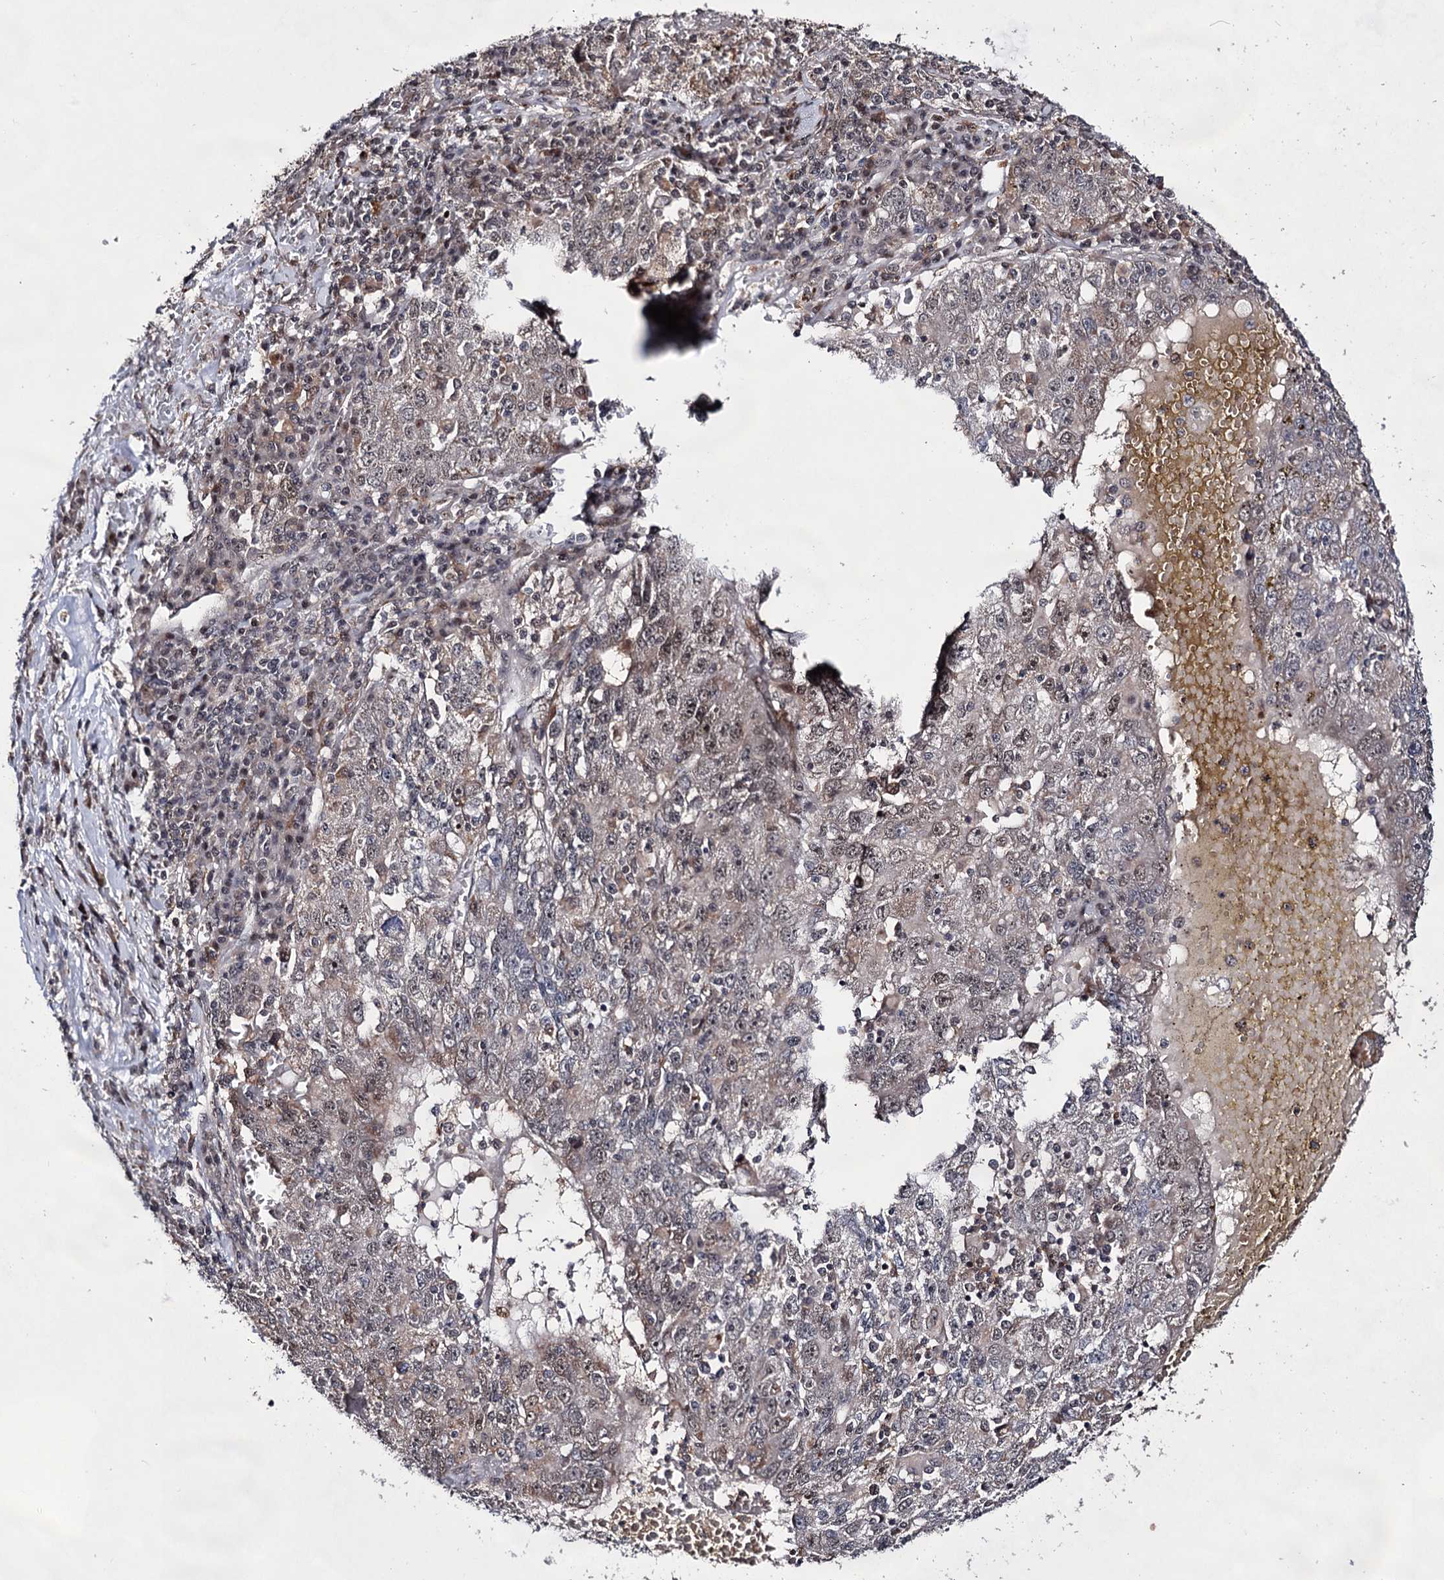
{"staining": {"intensity": "weak", "quantity": "<25%", "location": "nuclear"}, "tissue": "liver cancer", "cell_type": "Tumor cells", "image_type": "cancer", "snomed": [{"axis": "morphology", "description": "Carcinoma, Hepatocellular, NOS"}, {"axis": "topography", "description": "Liver"}], "caption": "A micrograph of human liver hepatocellular carcinoma is negative for staining in tumor cells.", "gene": "EXOSC10", "patient": {"sex": "male", "age": 49}}